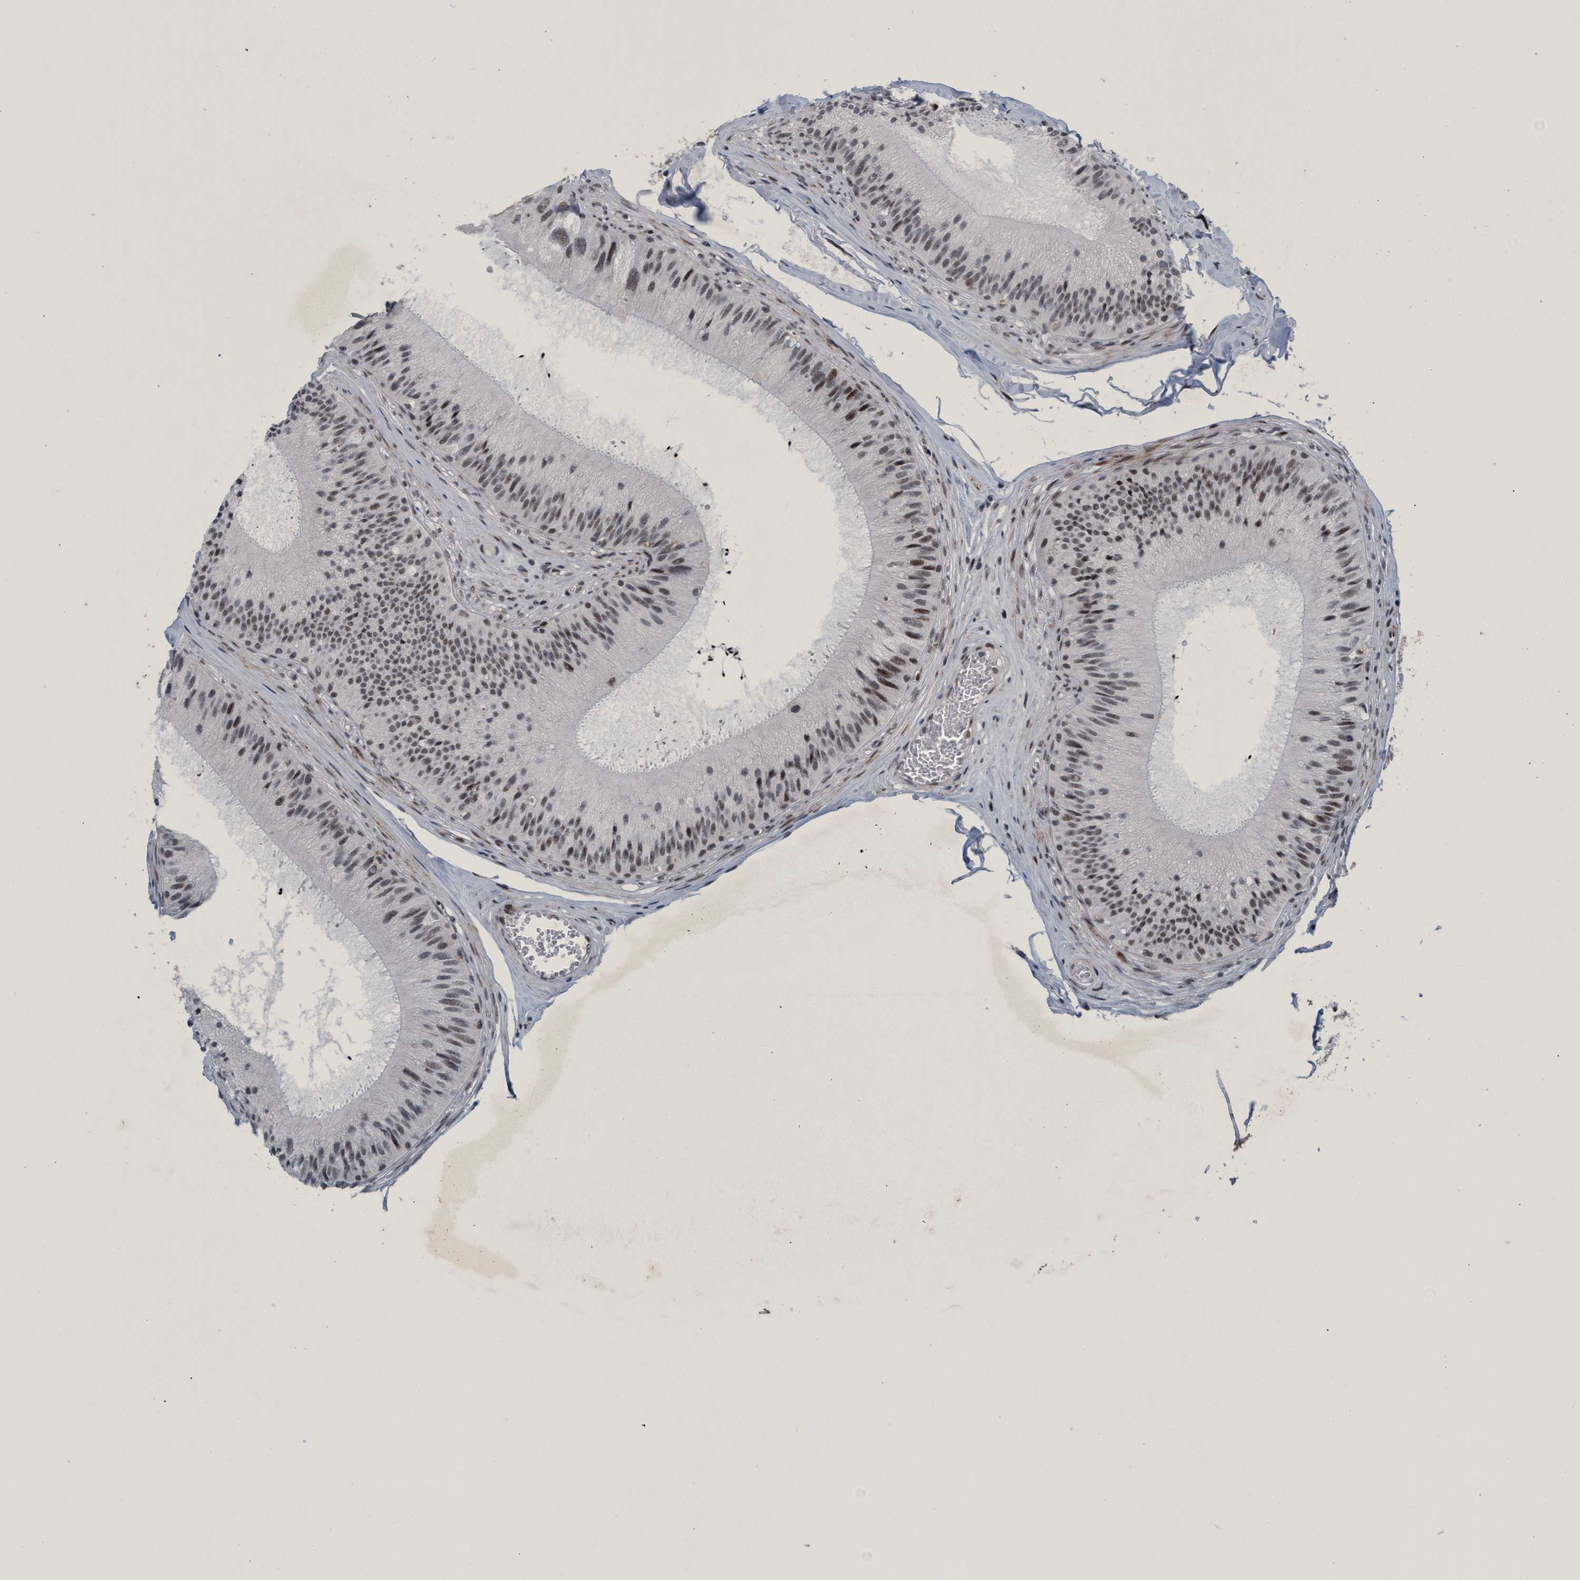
{"staining": {"intensity": "weak", "quantity": ">75%", "location": "nuclear"}, "tissue": "epididymis", "cell_type": "Glandular cells", "image_type": "normal", "snomed": [{"axis": "morphology", "description": "Normal tissue, NOS"}, {"axis": "topography", "description": "Epididymis"}], "caption": "This photomicrograph reveals benign epididymis stained with immunohistochemistry (IHC) to label a protein in brown. The nuclear of glandular cells show weak positivity for the protein. Nuclei are counter-stained blue.", "gene": "CWC27", "patient": {"sex": "male", "age": 31}}